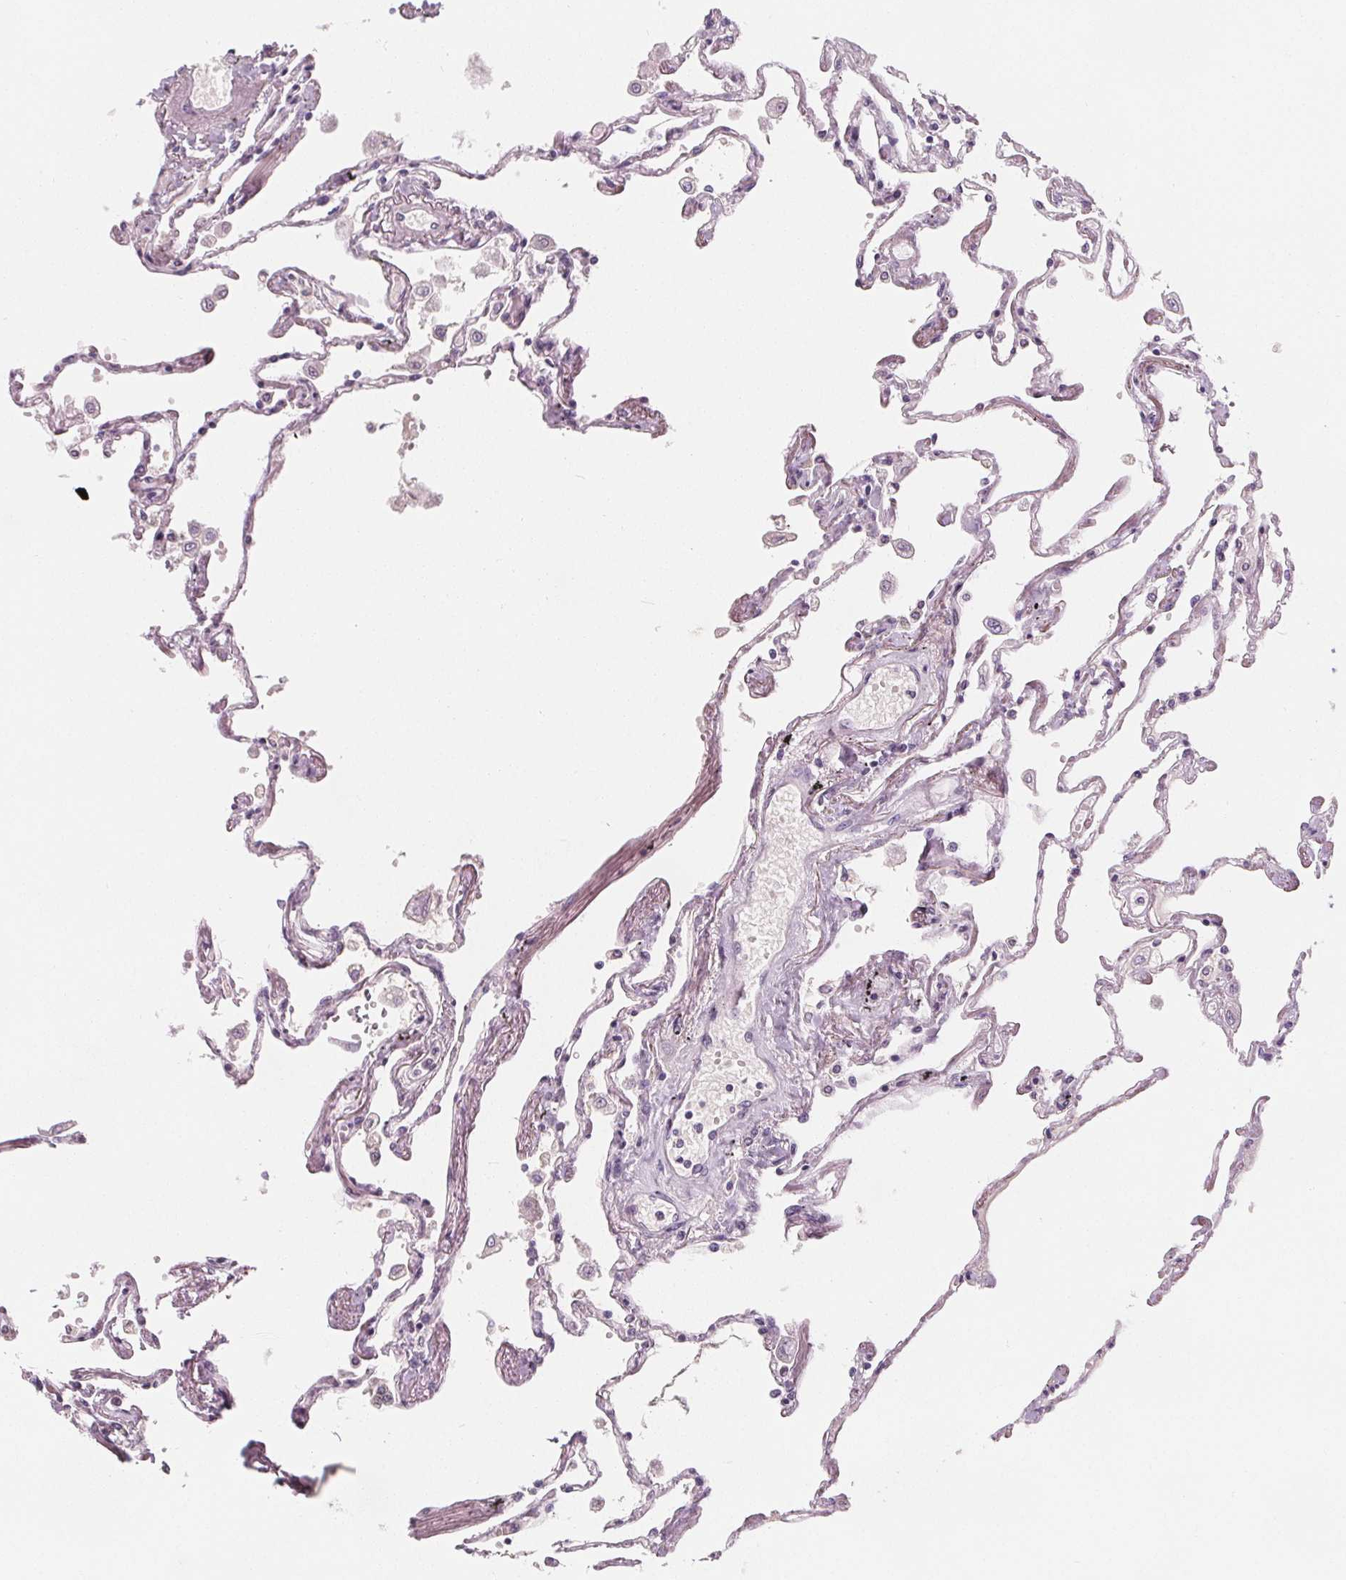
{"staining": {"intensity": "negative", "quantity": "none", "location": "none"}, "tissue": "lung", "cell_type": "Alveolar cells", "image_type": "normal", "snomed": [{"axis": "morphology", "description": "Normal tissue, NOS"}, {"axis": "morphology", "description": "Adenocarcinoma, NOS"}, {"axis": "topography", "description": "Cartilage tissue"}, {"axis": "topography", "description": "Lung"}], "caption": "High magnification brightfield microscopy of unremarkable lung stained with DAB (brown) and counterstained with hematoxylin (blue): alveolar cells show no significant positivity.", "gene": "DBX2", "patient": {"sex": "female", "age": 67}}